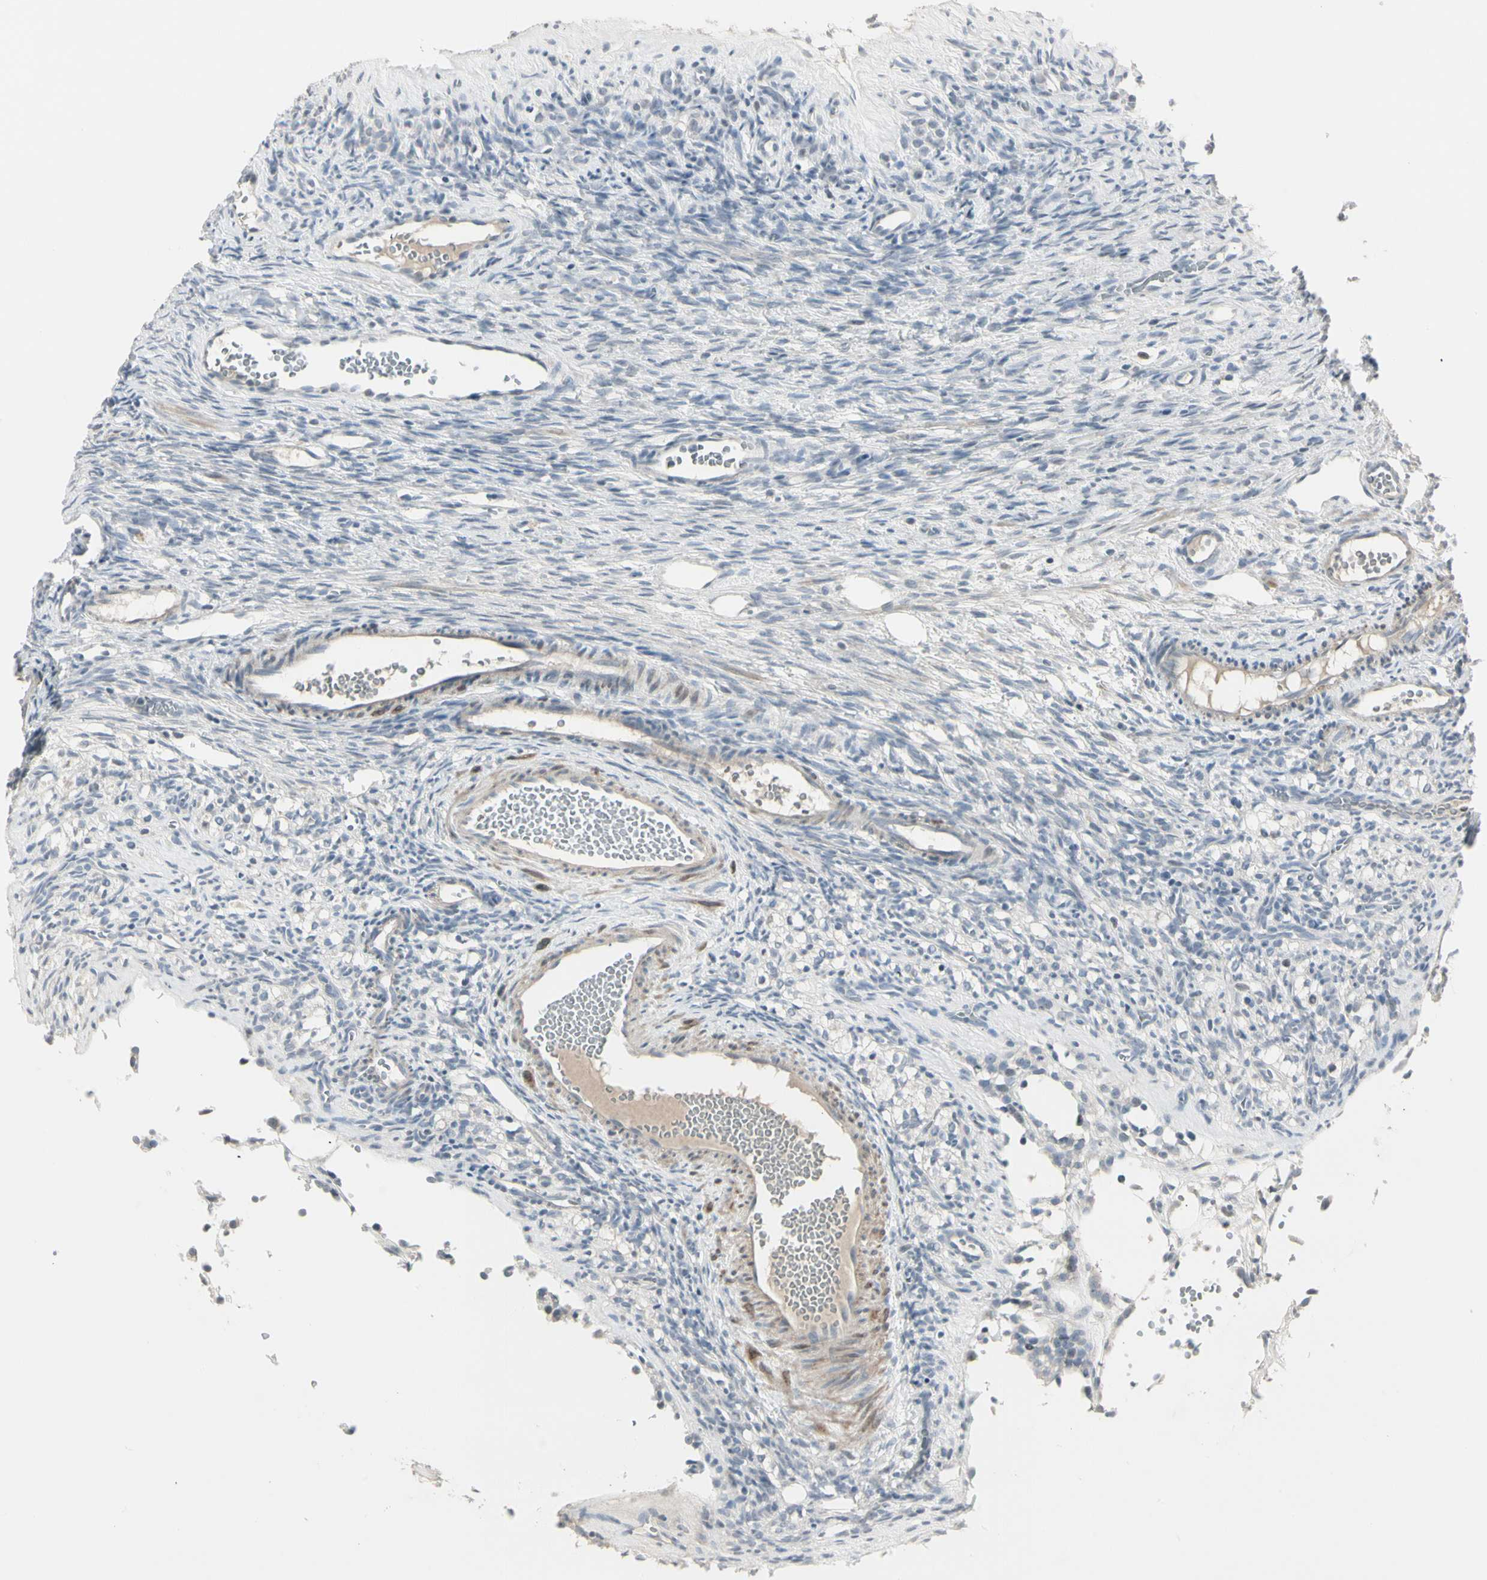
{"staining": {"intensity": "negative", "quantity": "none", "location": "none"}, "tissue": "ovary", "cell_type": "Ovarian stroma cells", "image_type": "normal", "snomed": [{"axis": "morphology", "description": "Normal tissue, NOS"}, {"axis": "topography", "description": "Ovary"}], "caption": "DAB (3,3'-diaminobenzidine) immunohistochemical staining of unremarkable ovary reveals no significant positivity in ovarian stroma cells.", "gene": "DMPK", "patient": {"sex": "female", "age": 35}}